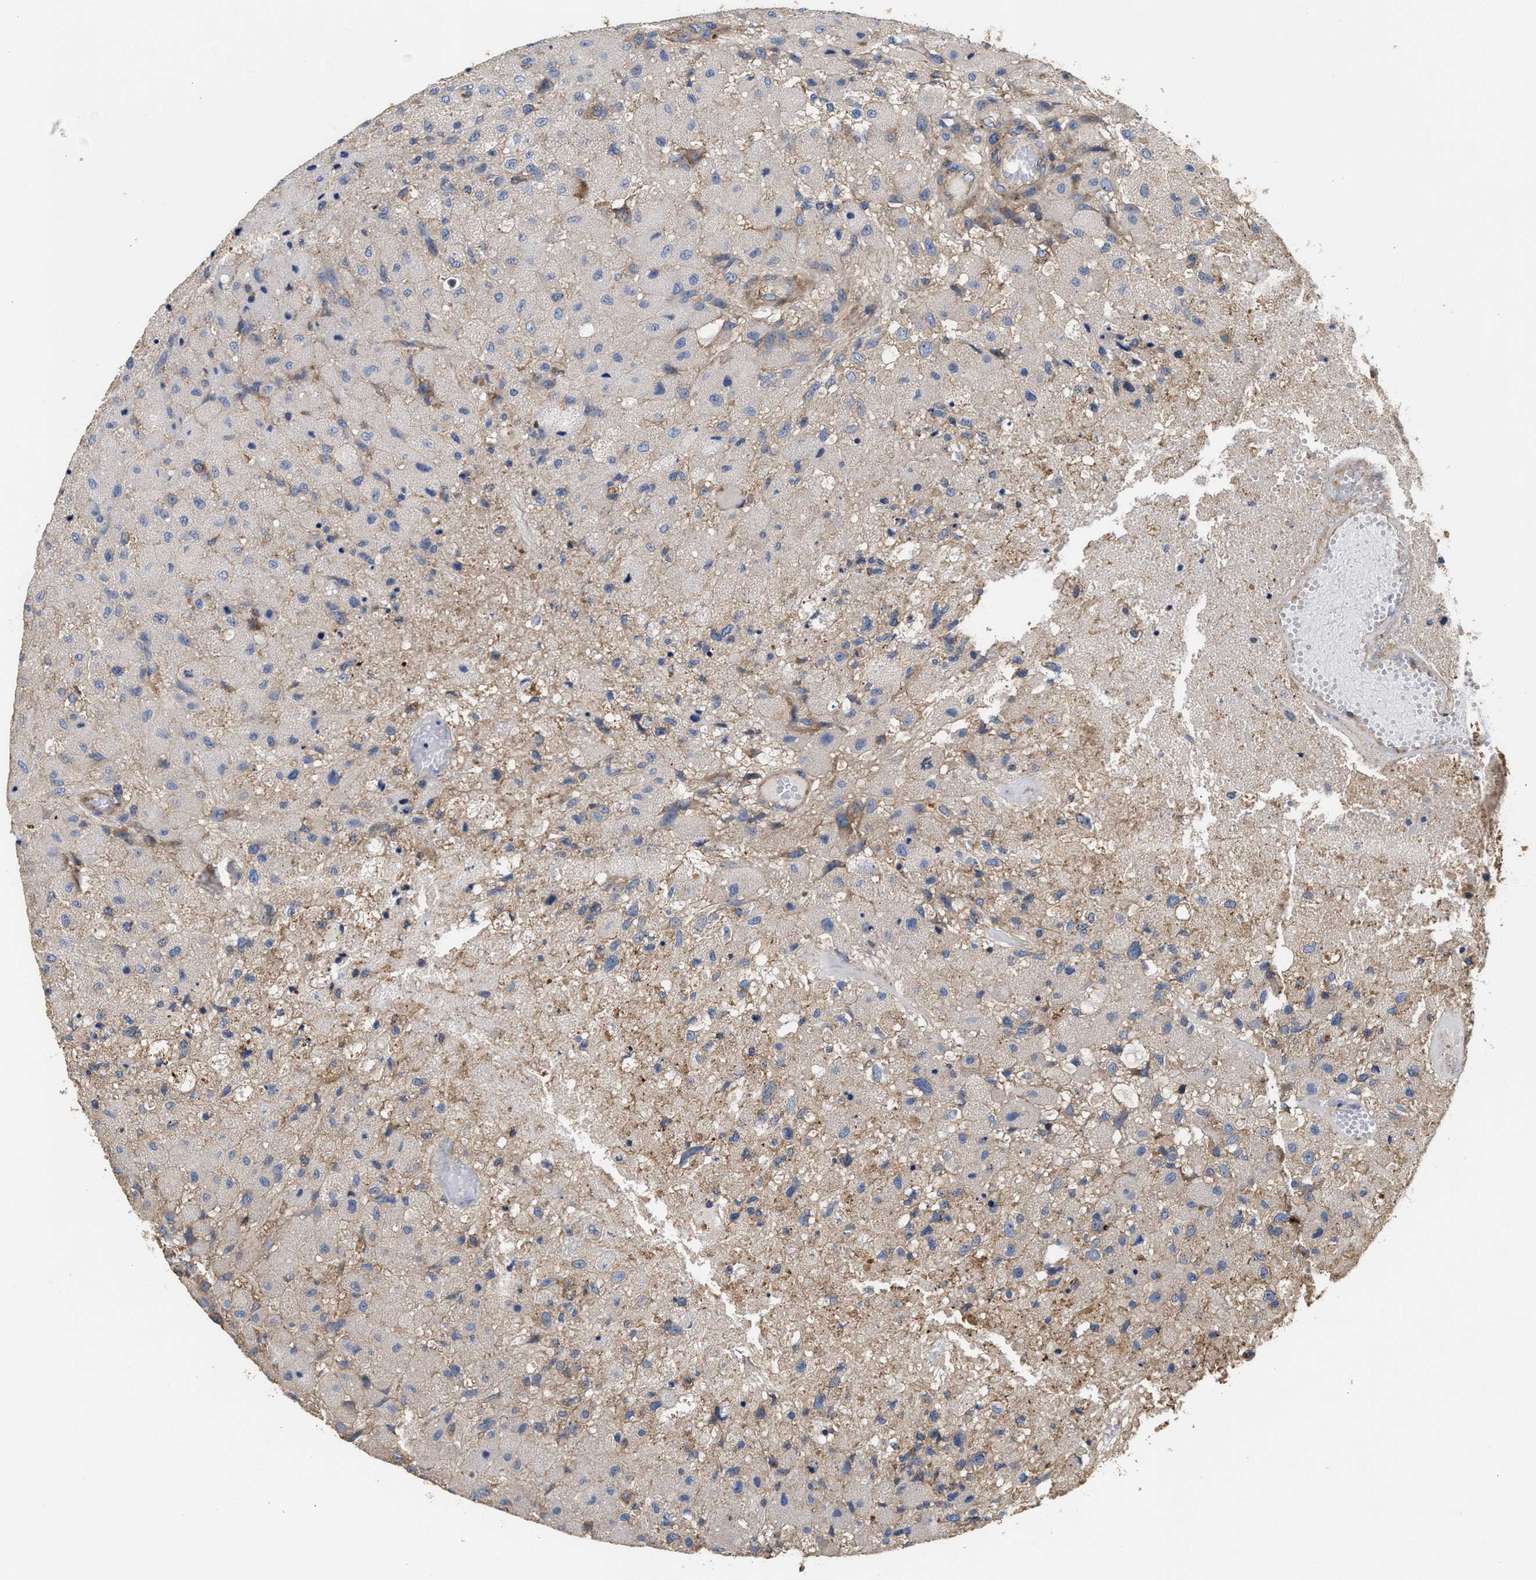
{"staining": {"intensity": "negative", "quantity": "none", "location": "none"}, "tissue": "glioma", "cell_type": "Tumor cells", "image_type": "cancer", "snomed": [{"axis": "morphology", "description": "Normal tissue, NOS"}, {"axis": "morphology", "description": "Glioma, malignant, High grade"}, {"axis": "topography", "description": "Cerebral cortex"}], "caption": "This is an immunohistochemistry (IHC) image of high-grade glioma (malignant). There is no staining in tumor cells.", "gene": "KLB", "patient": {"sex": "male", "age": 77}}